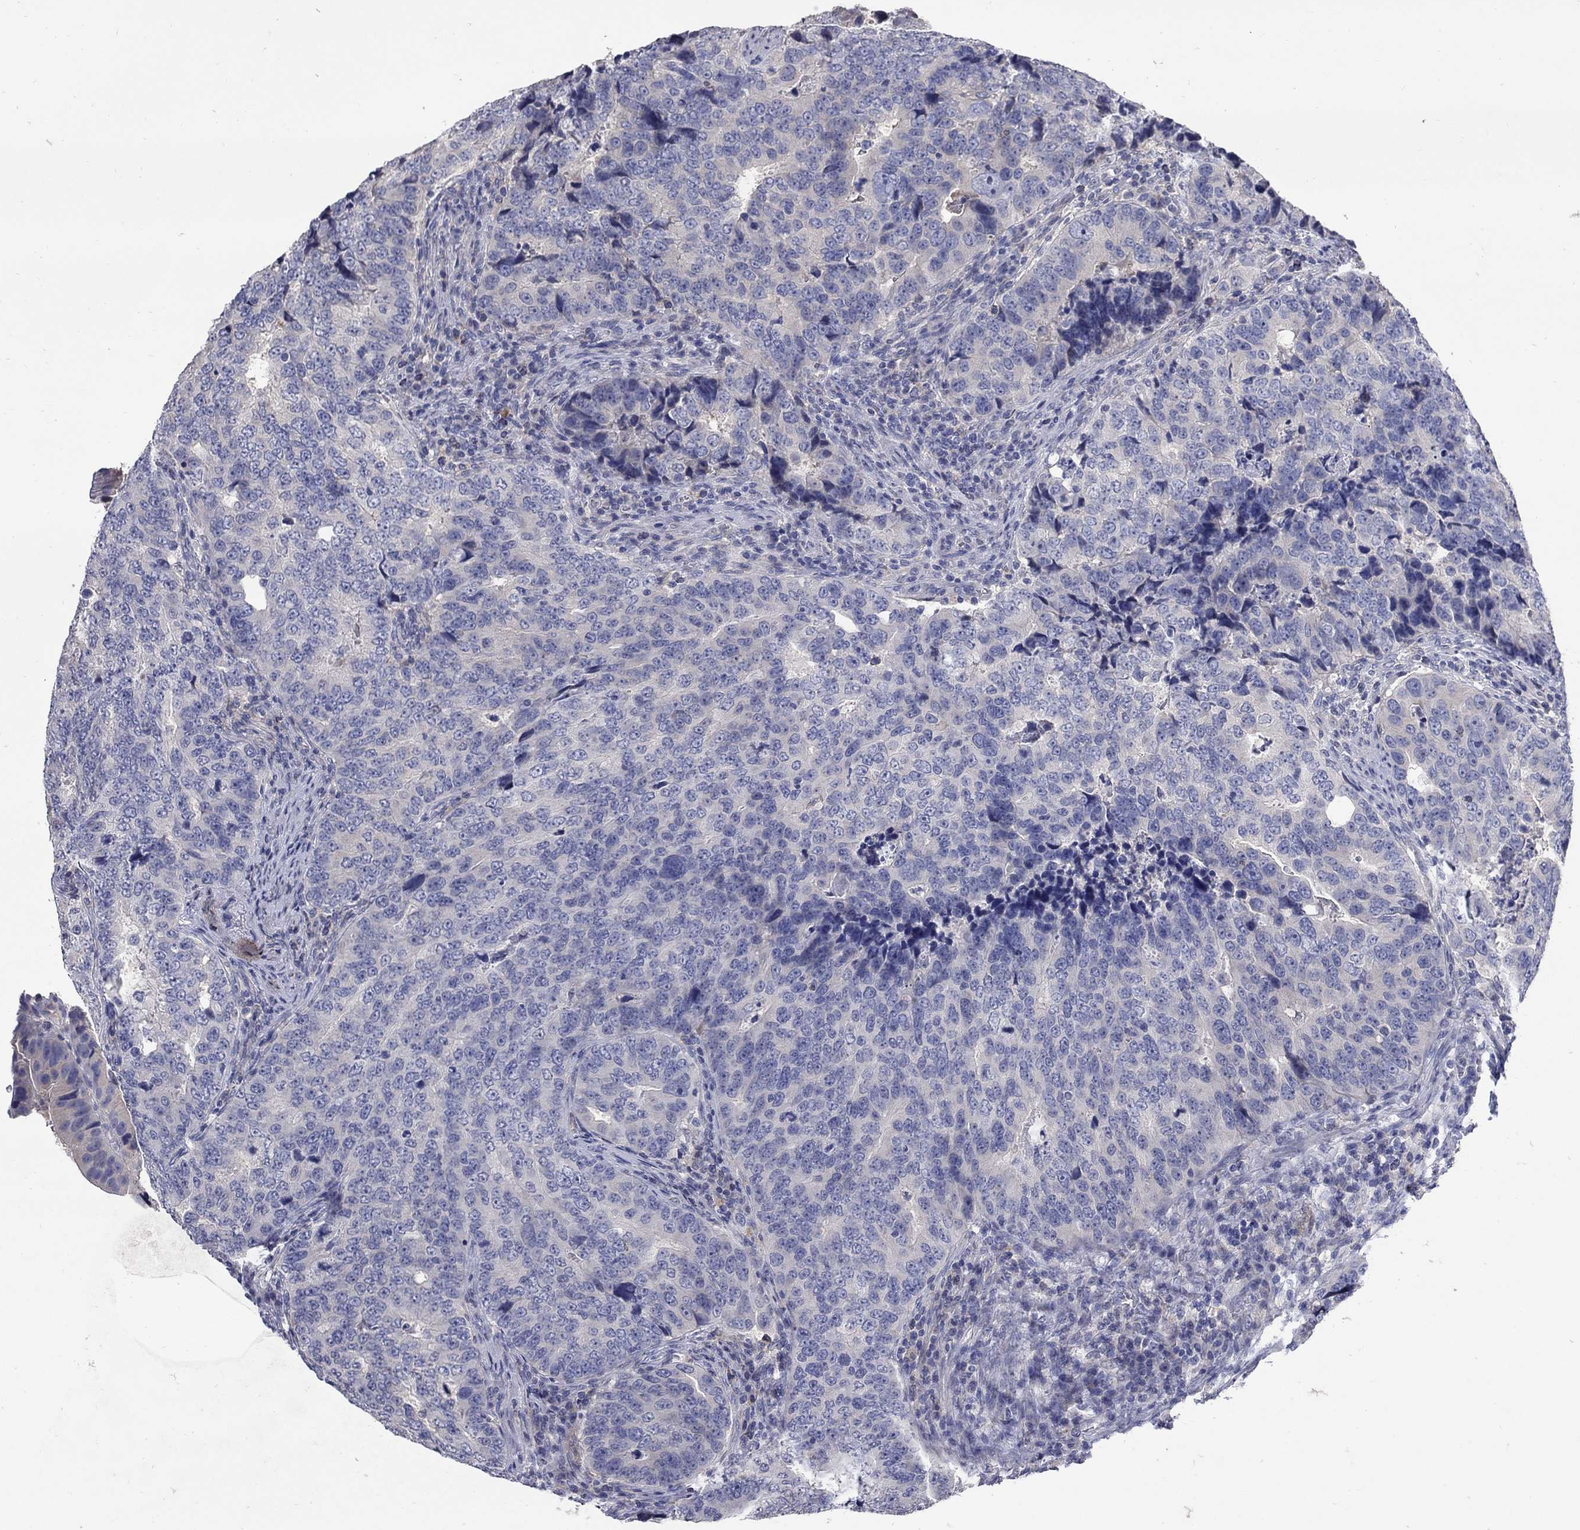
{"staining": {"intensity": "negative", "quantity": "none", "location": "none"}, "tissue": "colorectal cancer", "cell_type": "Tumor cells", "image_type": "cancer", "snomed": [{"axis": "morphology", "description": "Adenocarcinoma, NOS"}, {"axis": "topography", "description": "Colon"}], "caption": "Tumor cells show no significant protein positivity in colorectal adenocarcinoma.", "gene": "CETN1", "patient": {"sex": "female", "age": 72}}